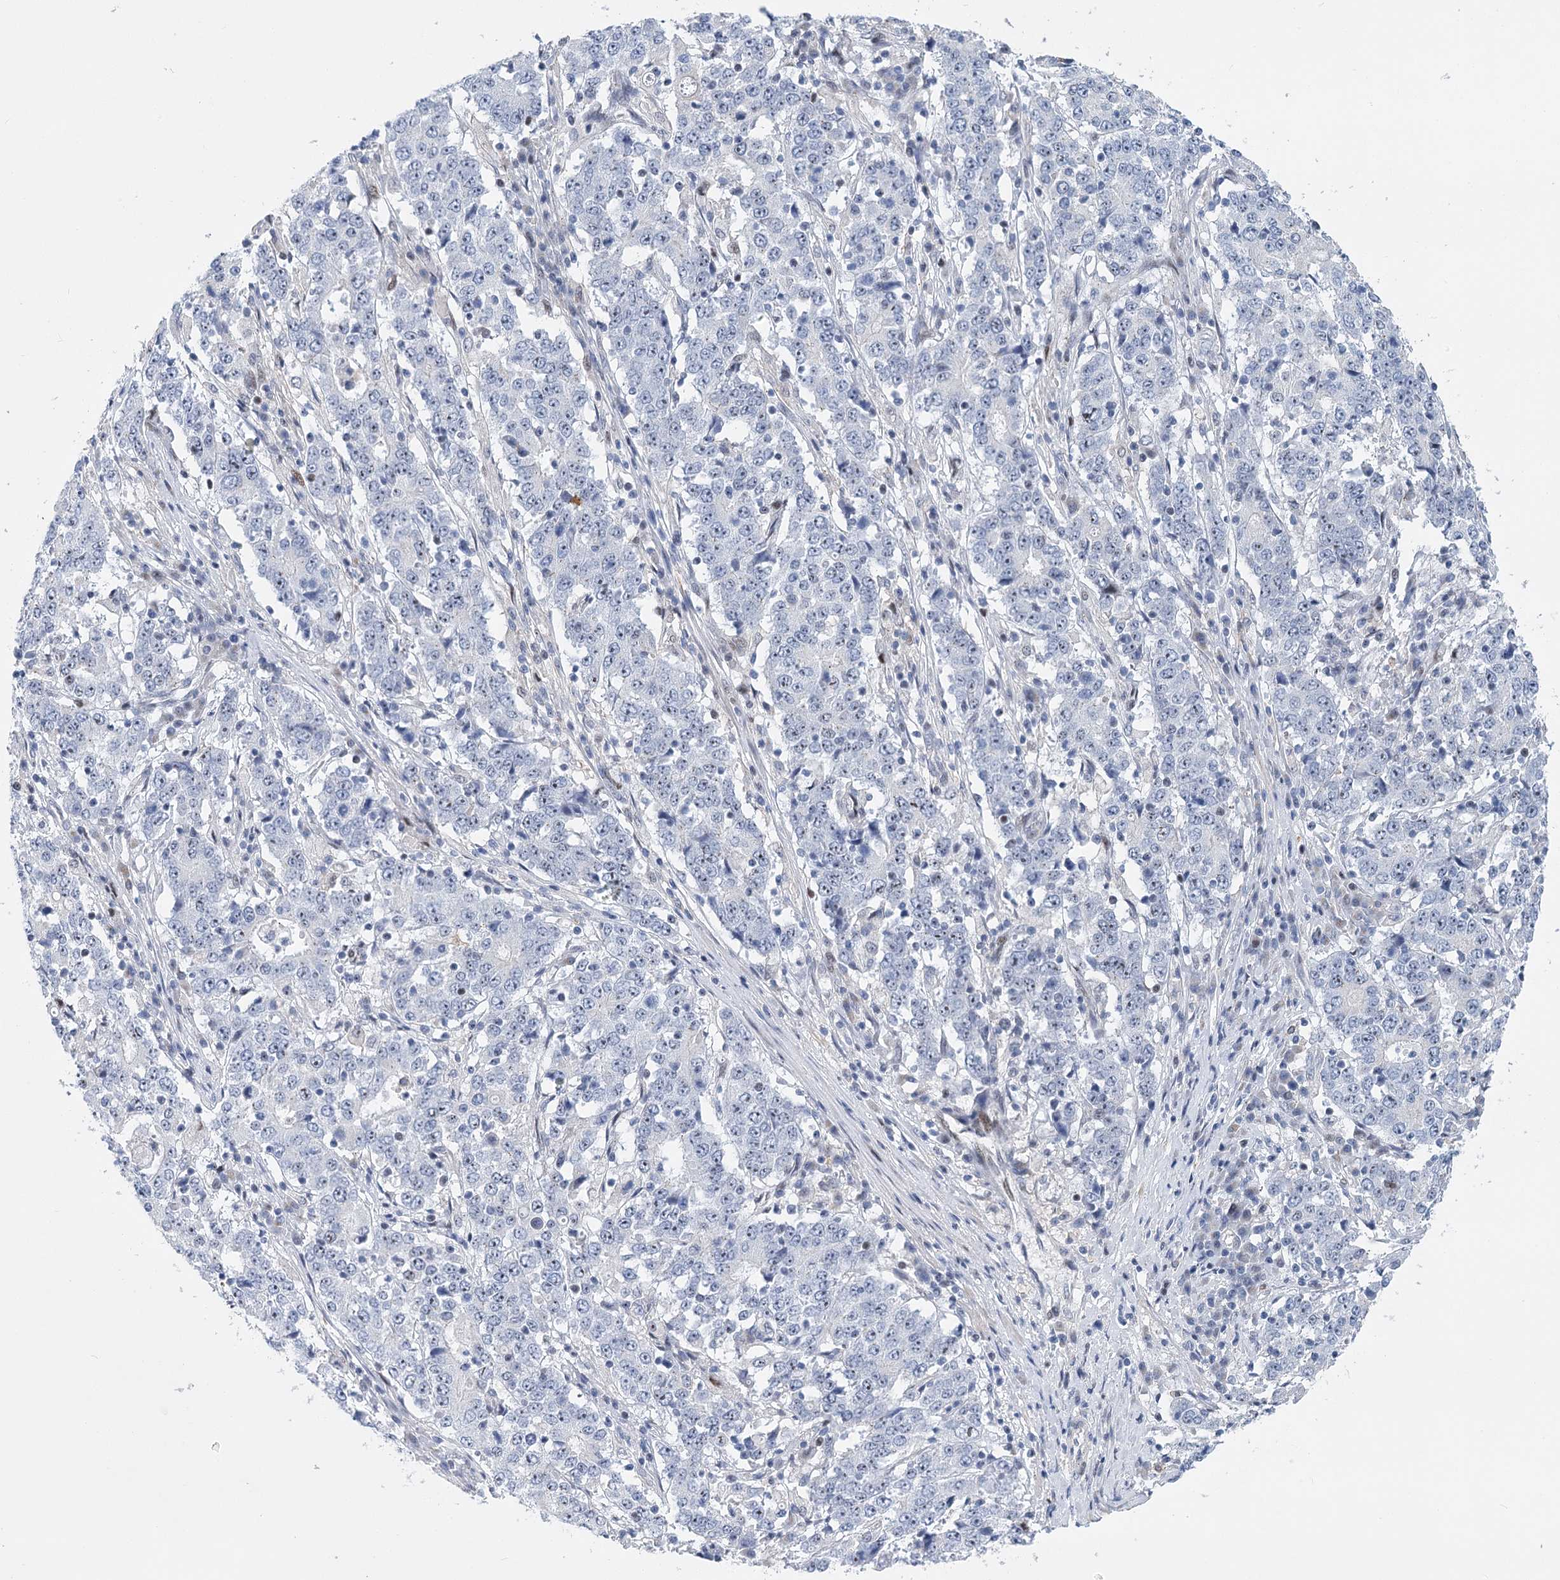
{"staining": {"intensity": "negative", "quantity": "none", "location": "none"}, "tissue": "stomach cancer", "cell_type": "Tumor cells", "image_type": "cancer", "snomed": [{"axis": "morphology", "description": "Adenocarcinoma, NOS"}, {"axis": "topography", "description": "Stomach"}], "caption": "The histopathology image demonstrates no staining of tumor cells in adenocarcinoma (stomach).", "gene": "CAMTA1", "patient": {"sex": "male", "age": 59}}